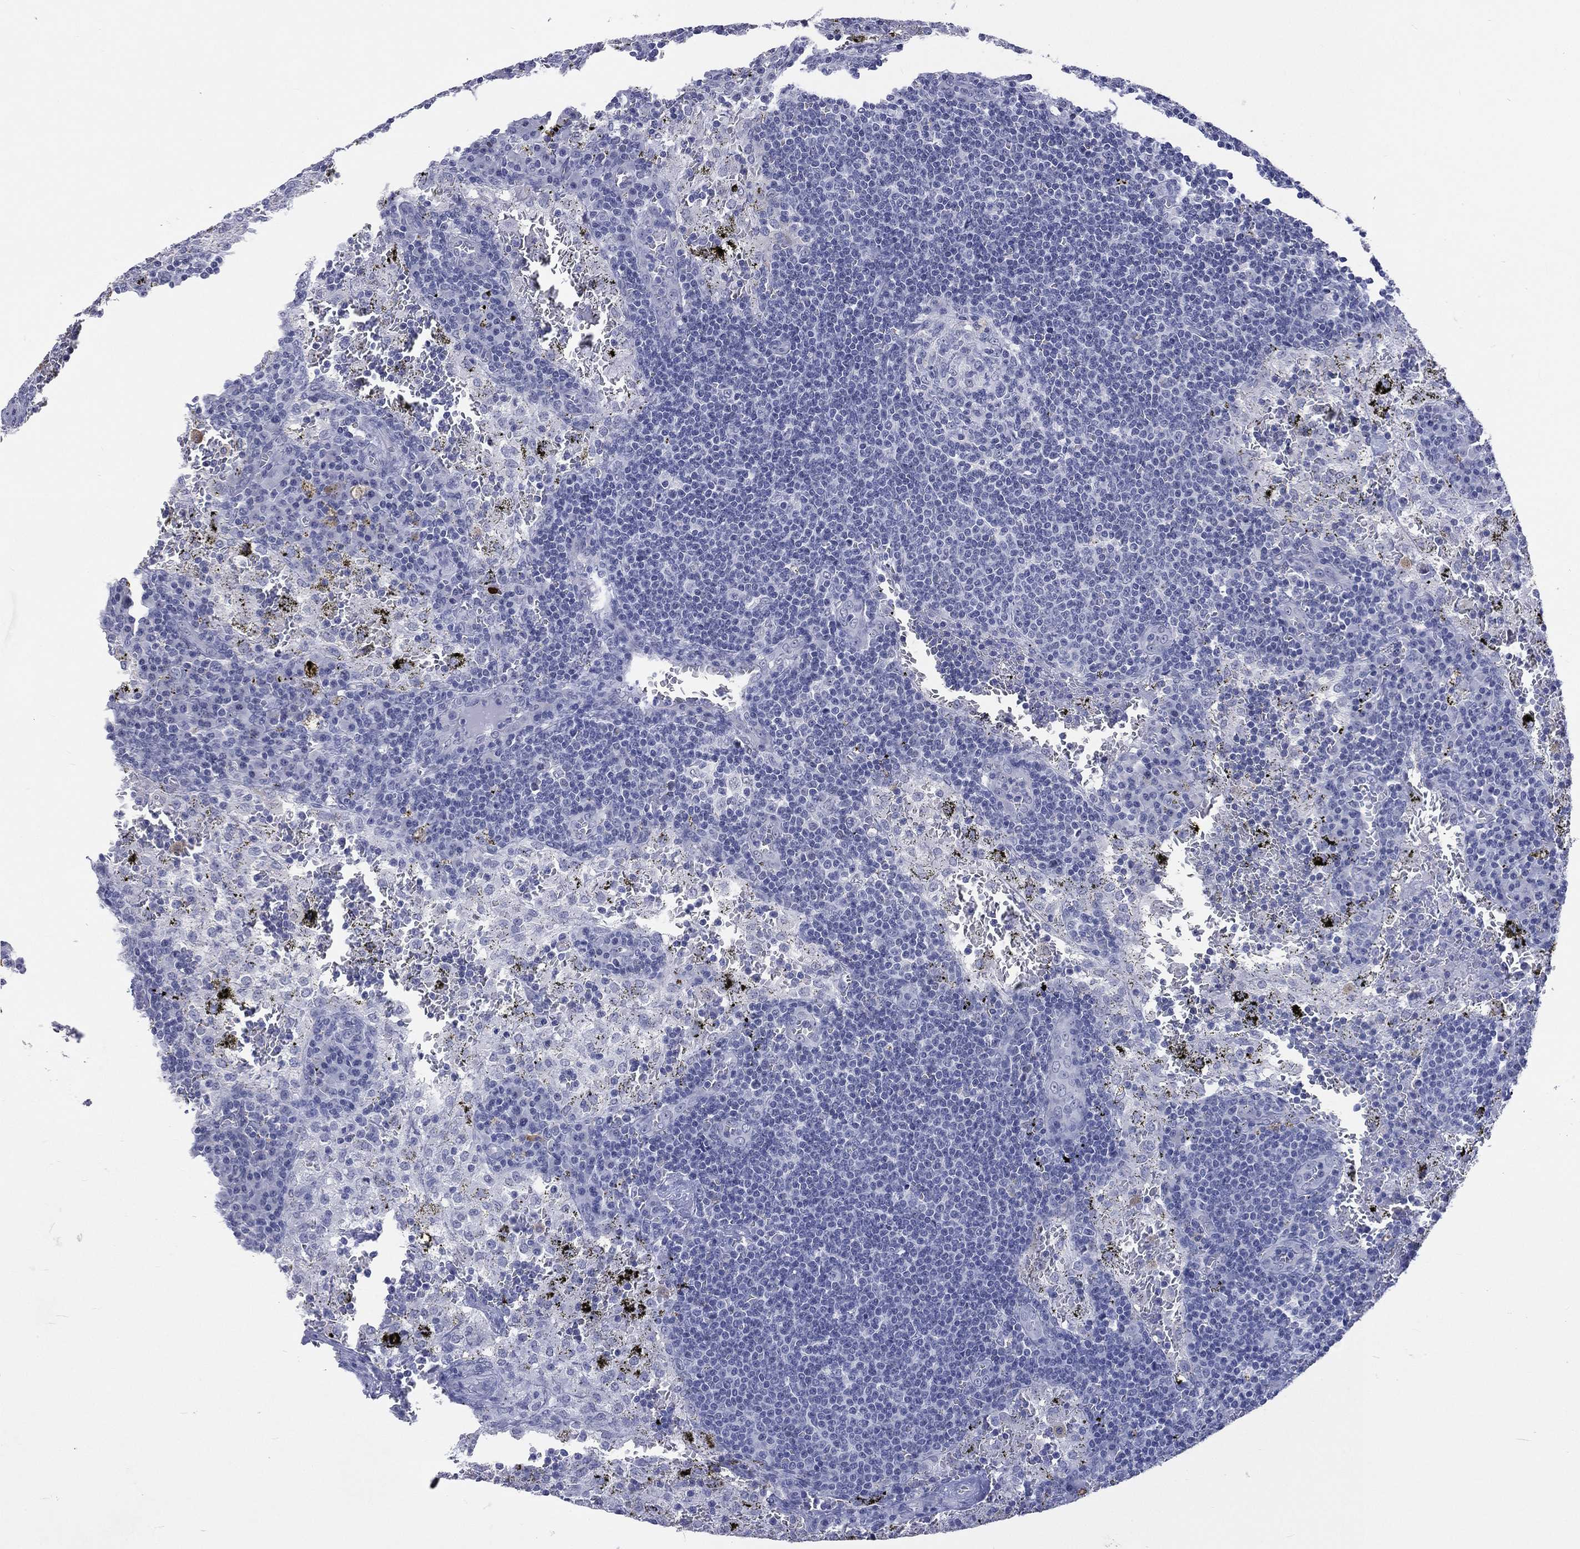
{"staining": {"intensity": "negative", "quantity": "none", "location": "none"}, "tissue": "lymph node", "cell_type": "Germinal center cells", "image_type": "normal", "snomed": [{"axis": "morphology", "description": "Normal tissue, NOS"}, {"axis": "topography", "description": "Lymph node"}], "caption": "Image shows no protein positivity in germinal center cells of unremarkable lymph node. (Brightfield microscopy of DAB immunohistochemistry (IHC) at high magnification).", "gene": "SSX1", "patient": {"sex": "male", "age": 62}}